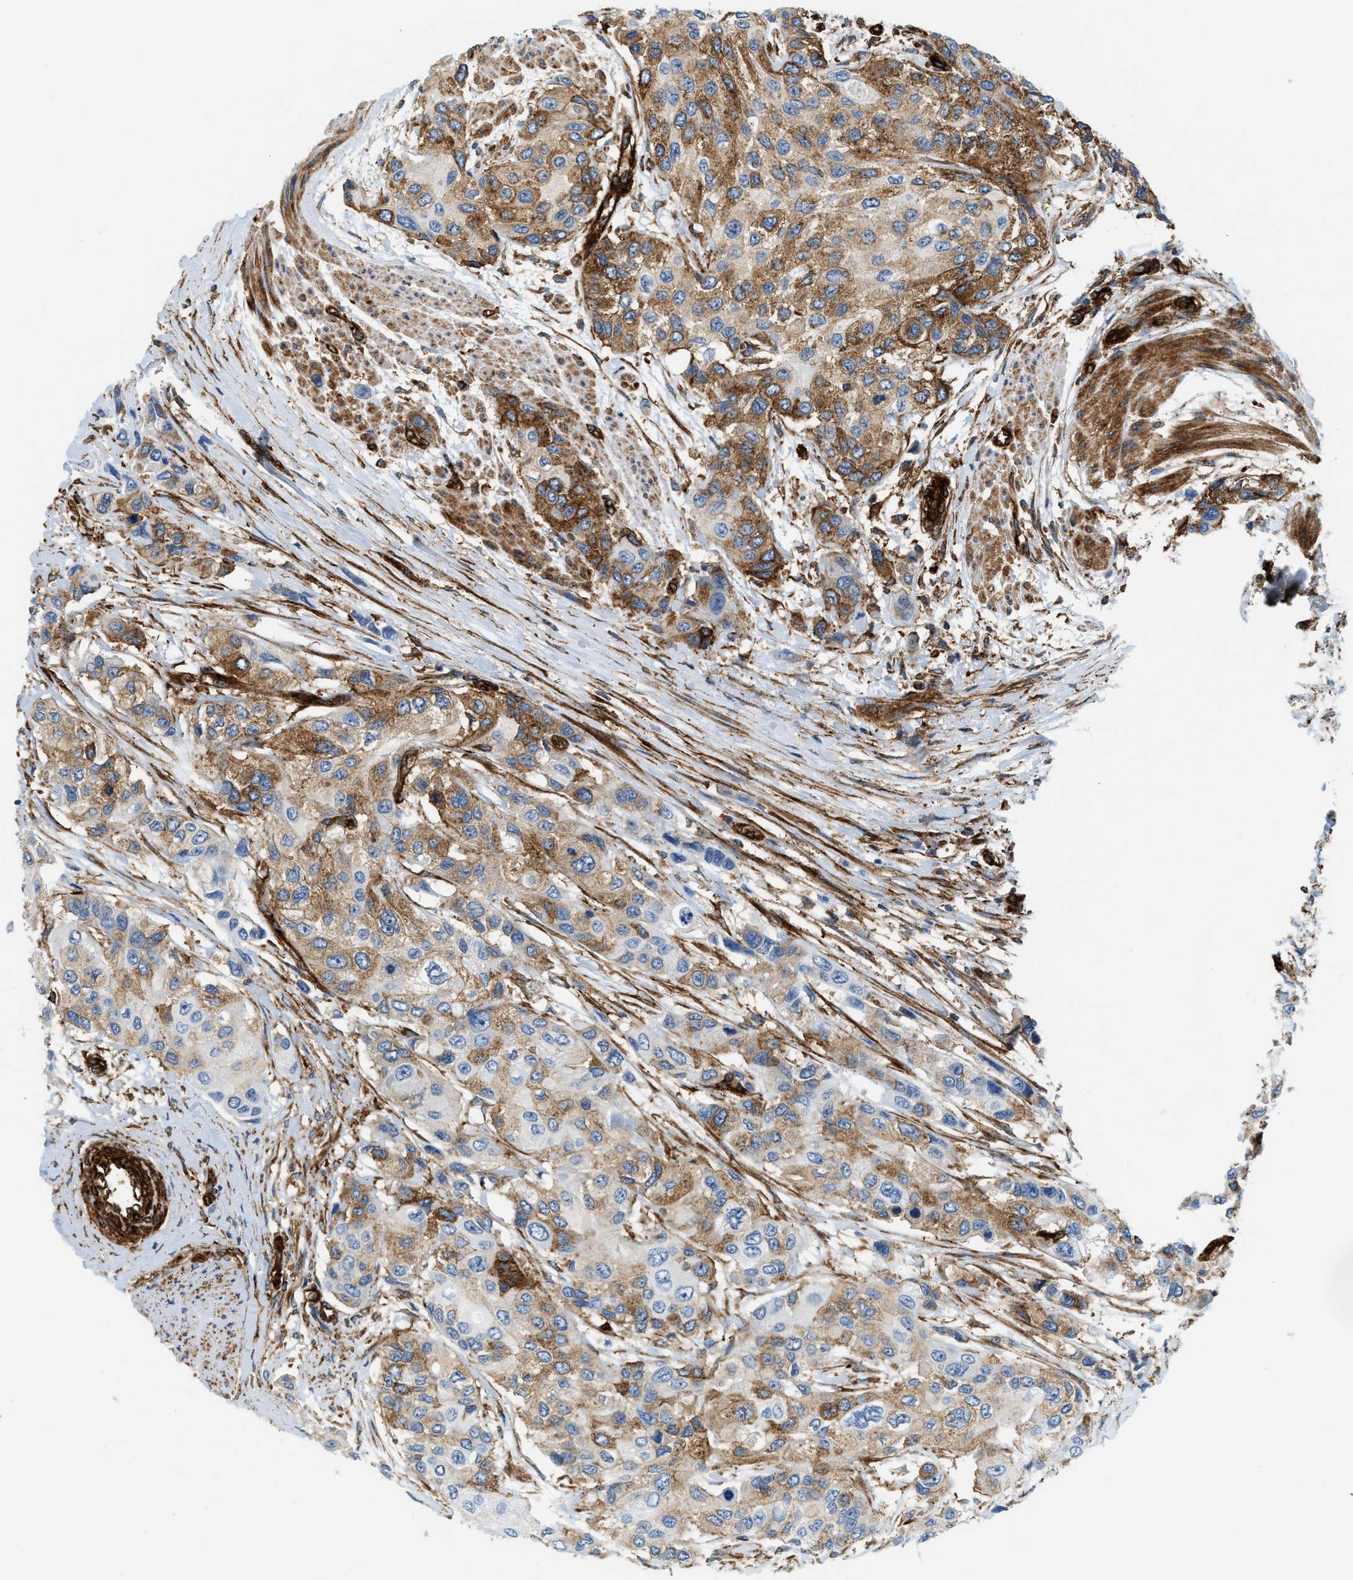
{"staining": {"intensity": "moderate", "quantity": "25%-75%", "location": "cytoplasmic/membranous"}, "tissue": "urothelial cancer", "cell_type": "Tumor cells", "image_type": "cancer", "snomed": [{"axis": "morphology", "description": "Urothelial carcinoma, High grade"}, {"axis": "topography", "description": "Urinary bladder"}], "caption": "Immunohistochemistry (IHC) image of neoplastic tissue: high-grade urothelial carcinoma stained using immunohistochemistry (IHC) shows medium levels of moderate protein expression localized specifically in the cytoplasmic/membranous of tumor cells, appearing as a cytoplasmic/membranous brown color.", "gene": "HIP1", "patient": {"sex": "female", "age": 56}}